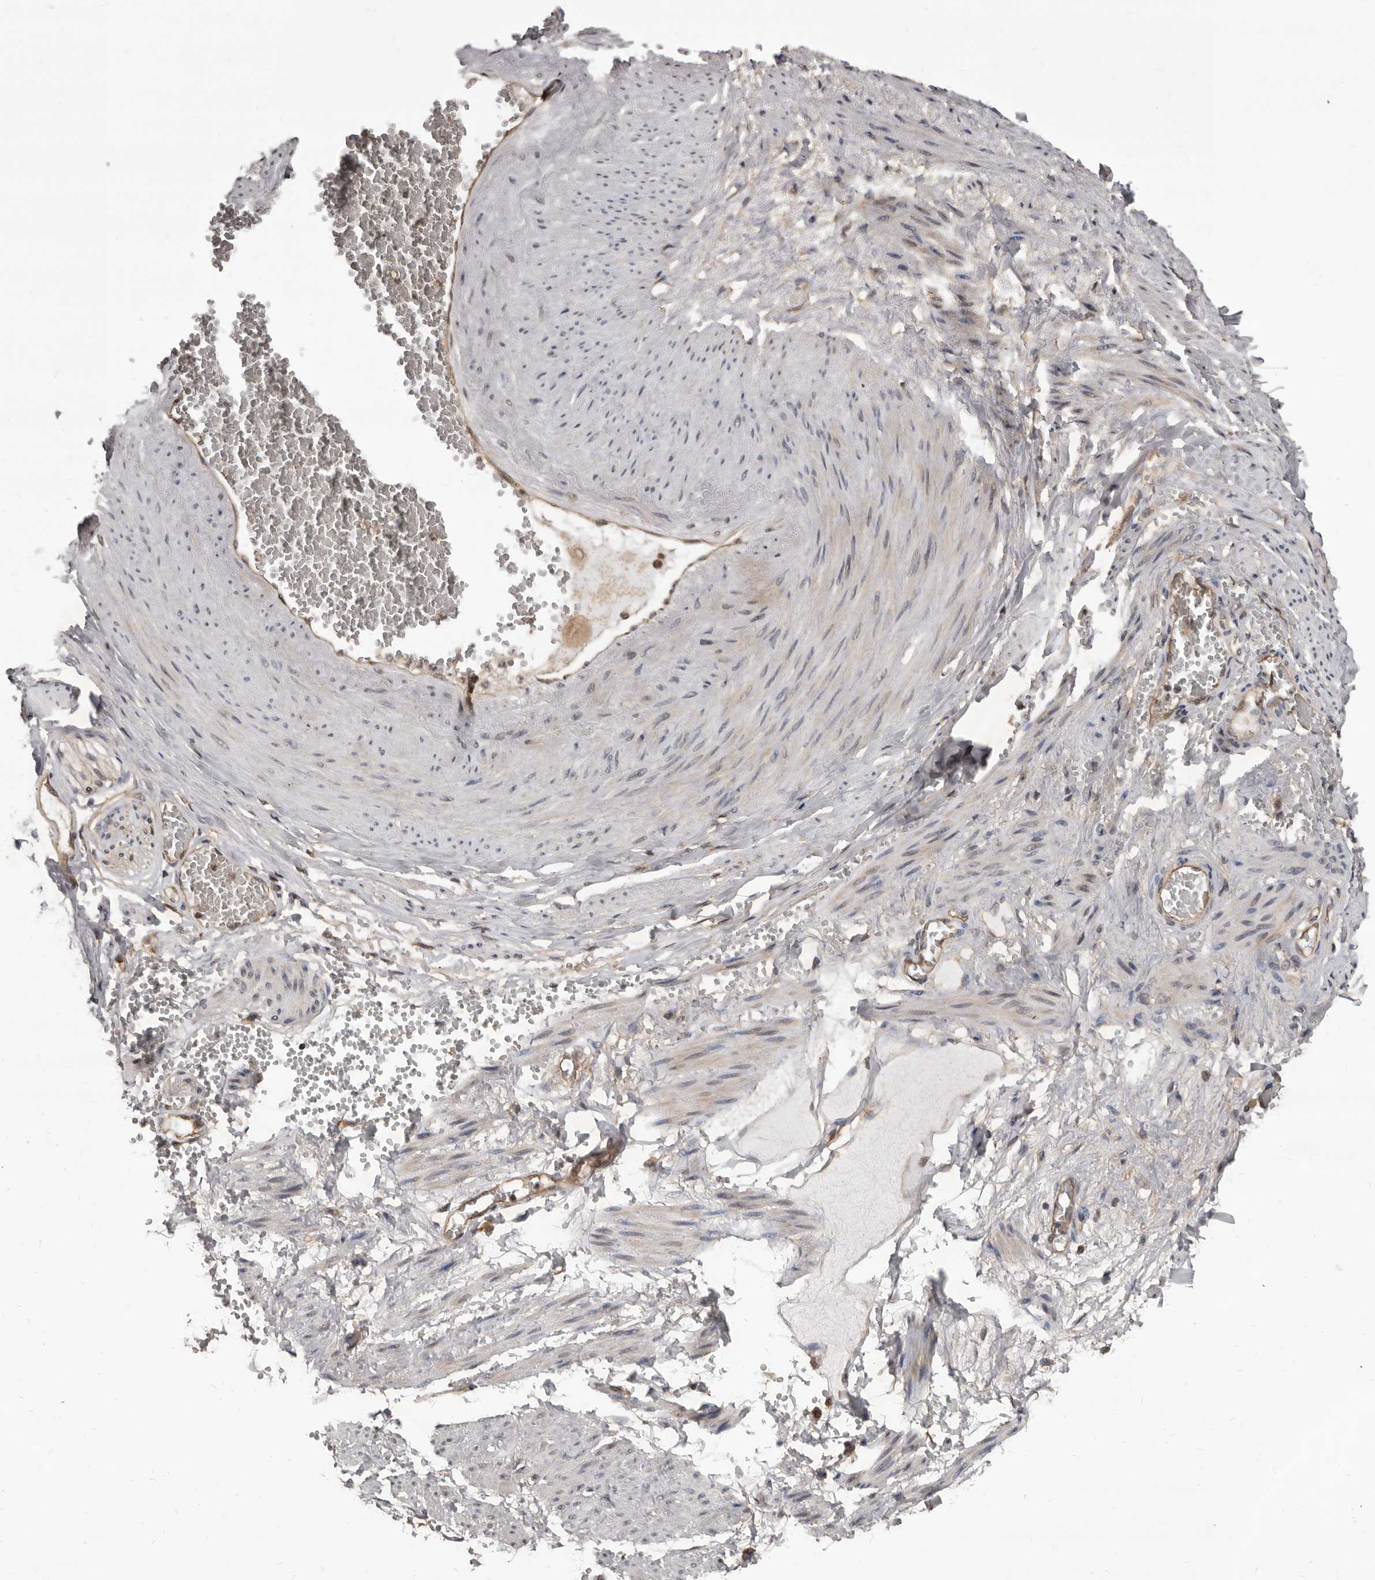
{"staining": {"intensity": "moderate", "quantity": ">75%", "location": "cytoplasmic/membranous"}, "tissue": "adipose tissue", "cell_type": "Adipocytes", "image_type": "normal", "snomed": [{"axis": "morphology", "description": "Normal tissue, NOS"}, {"axis": "topography", "description": "Smooth muscle"}, {"axis": "topography", "description": "Peripheral nerve tissue"}], "caption": "Moderate cytoplasmic/membranous protein positivity is identified in approximately >75% of adipocytes in adipose tissue.", "gene": "AHR", "patient": {"sex": "female", "age": 39}}